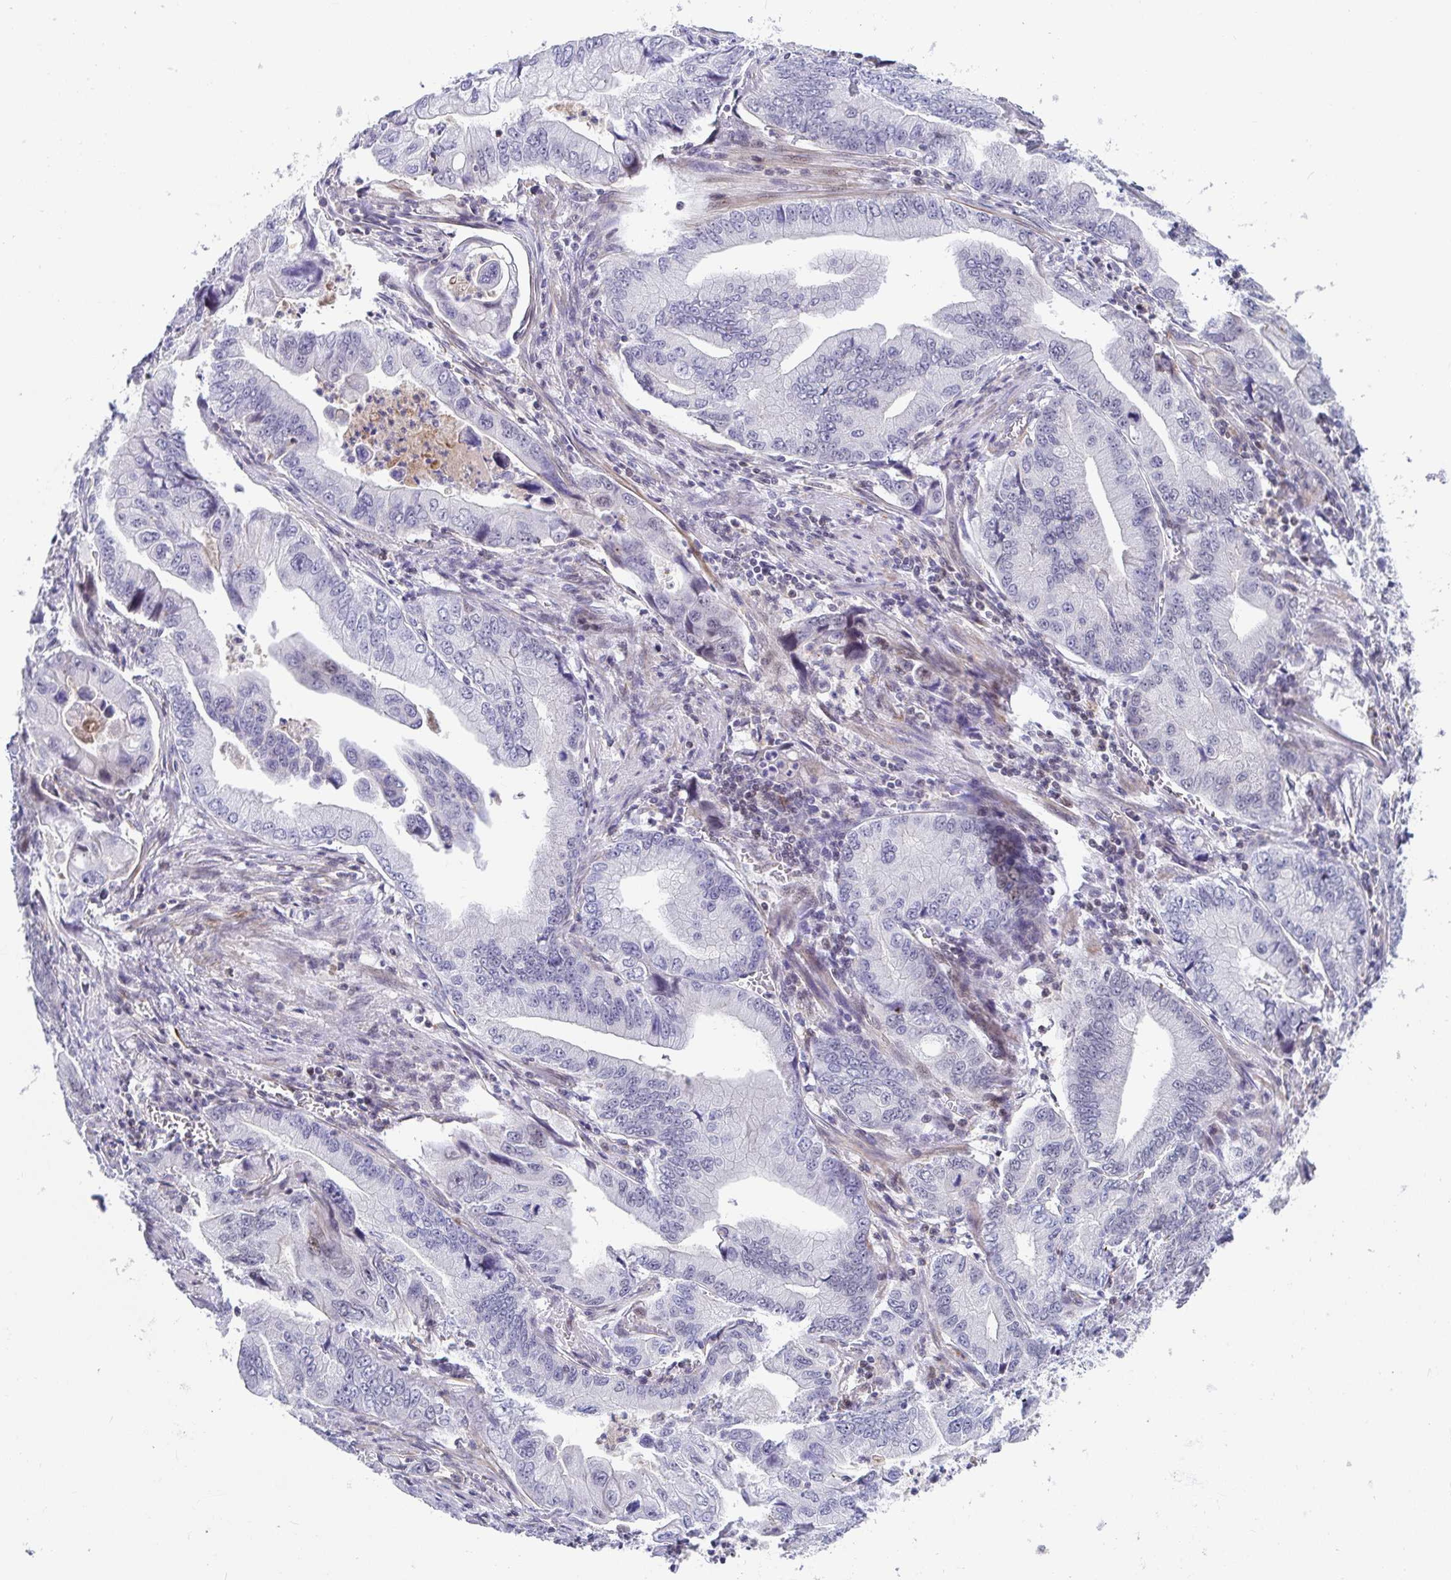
{"staining": {"intensity": "negative", "quantity": "none", "location": "none"}, "tissue": "stomach cancer", "cell_type": "Tumor cells", "image_type": "cancer", "snomed": [{"axis": "morphology", "description": "Adenocarcinoma, NOS"}, {"axis": "topography", "description": "Pancreas"}, {"axis": "topography", "description": "Stomach, upper"}], "caption": "Stomach adenocarcinoma was stained to show a protein in brown. There is no significant staining in tumor cells.", "gene": "WDR72", "patient": {"sex": "male", "age": 77}}